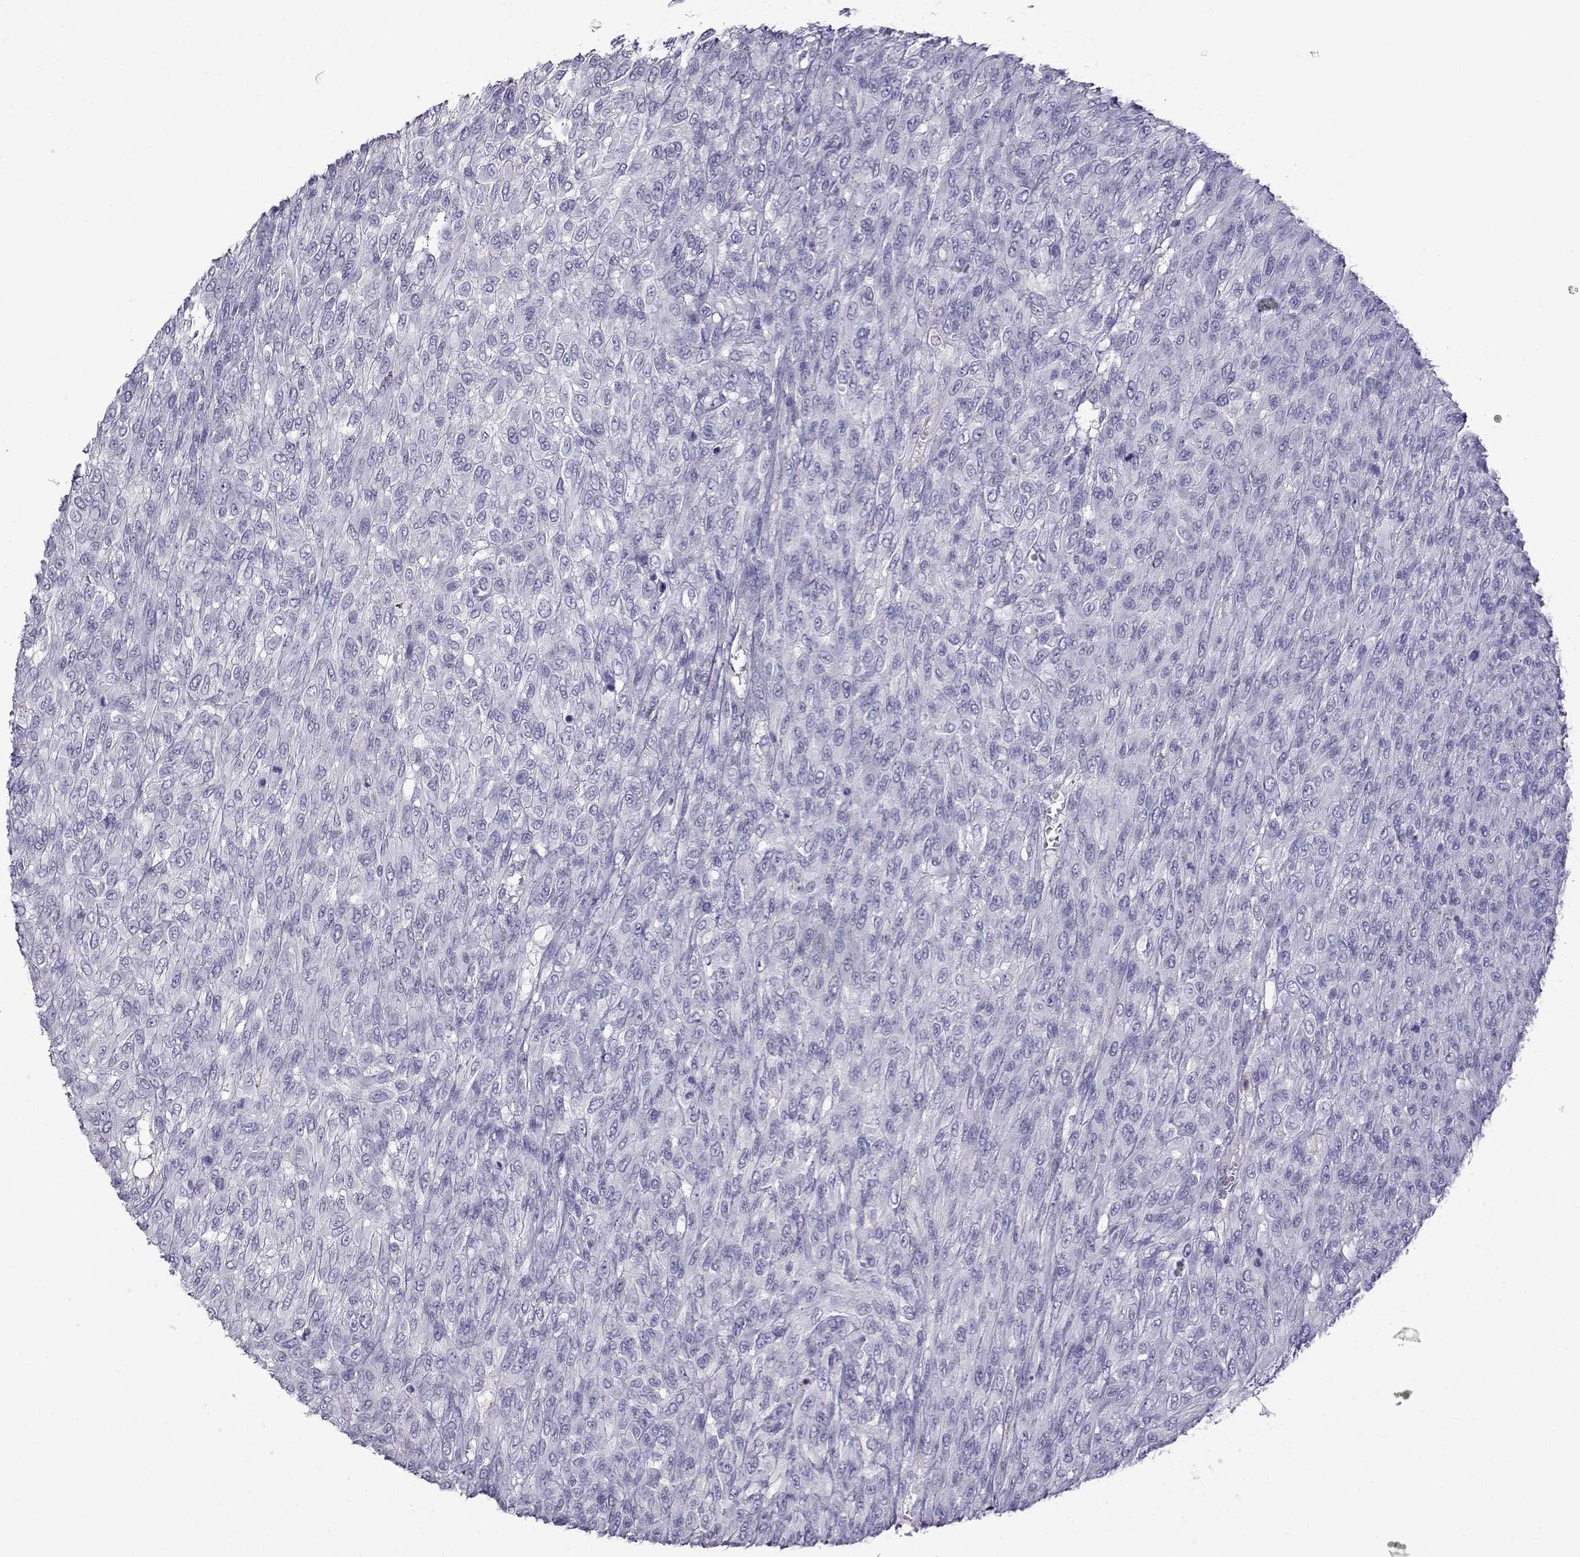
{"staining": {"intensity": "negative", "quantity": "none", "location": "none"}, "tissue": "renal cancer", "cell_type": "Tumor cells", "image_type": "cancer", "snomed": [{"axis": "morphology", "description": "Adenocarcinoma, NOS"}, {"axis": "topography", "description": "Kidney"}], "caption": "Tumor cells show no significant protein expression in adenocarcinoma (renal). (Brightfield microscopy of DAB (3,3'-diaminobenzidine) IHC at high magnification).", "gene": "STOML3", "patient": {"sex": "male", "age": 58}}